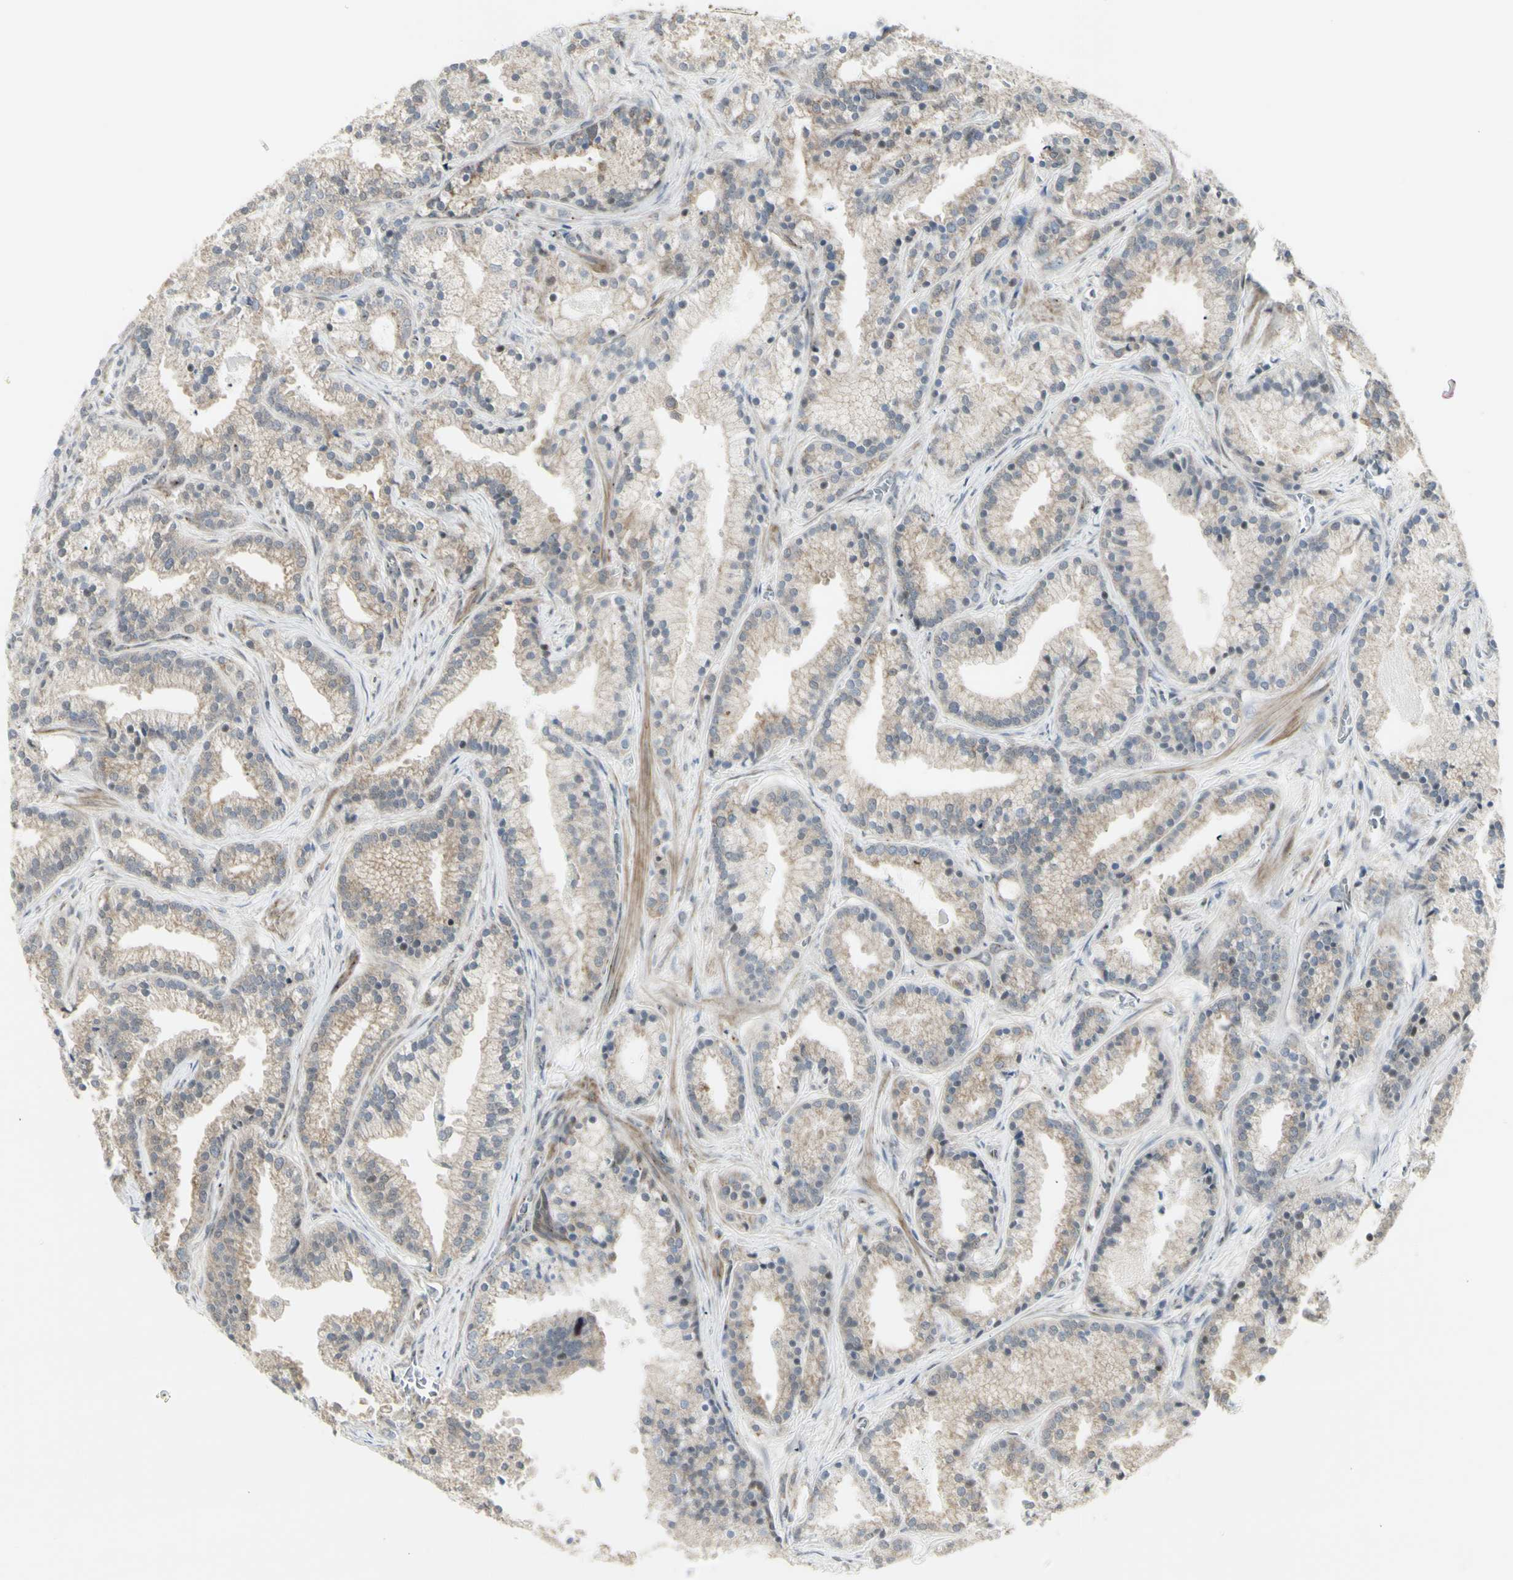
{"staining": {"intensity": "weak", "quantity": ">75%", "location": "cytoplasmic/membranous"}, "tissue": "prostate cancer", "cell_type": "Tumor cells", "image_type": "cancer", "snomed": [{"axis": "morphology", "description": "Adenocarcinoma, Low grade"}, {"axis": "topography", "description": "Prostate"}], "caption": "Prostate cancer (adenocarcinoma (low-grade)) stained with a protein marker exhibits weak staining in tumor cells.", "gene": "DHRS7B", "patient": {"sex": "male", "age": 59}}